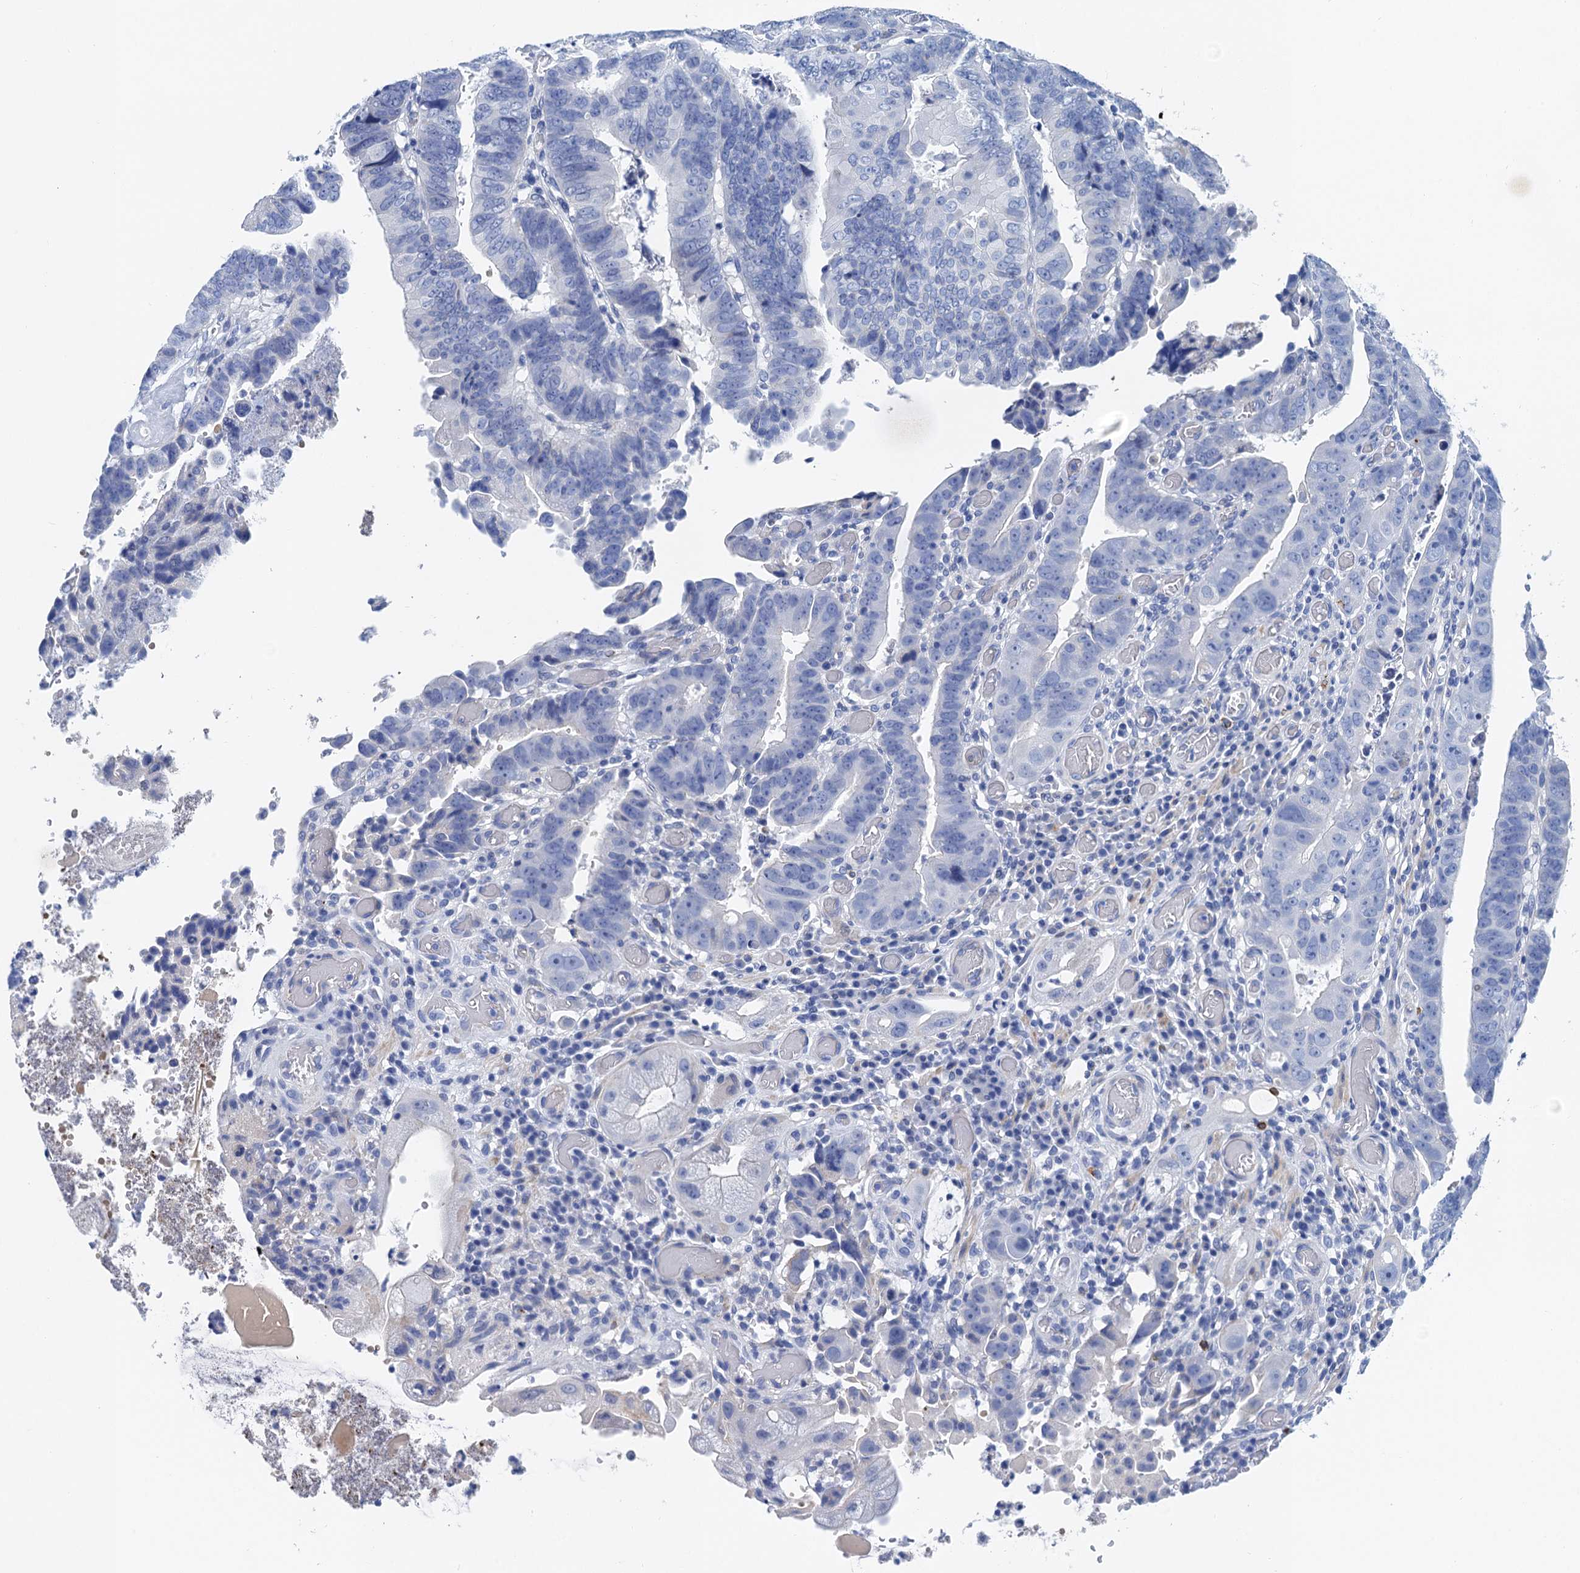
{"staining": {"intensity": "negative", "quantity": "none", "location": "none"}, "tissue": "colorectal cancer", "cell_type": "Tumor cells", "image_type": "cancer", "snomed": [{"axis": "morphology", "description": "Normal tissue, NOS"}, {"axis": "morphology", "description": "Adenocarcinoma, NOS"}, {"axis": "topography", "description": "Rectum"}], "caption": "Tumor cells are negative for protein expression in human colorectal adenocarcinoma.", "gene": "NLRP10", "patient": {"sex": "female", "age": 65}}